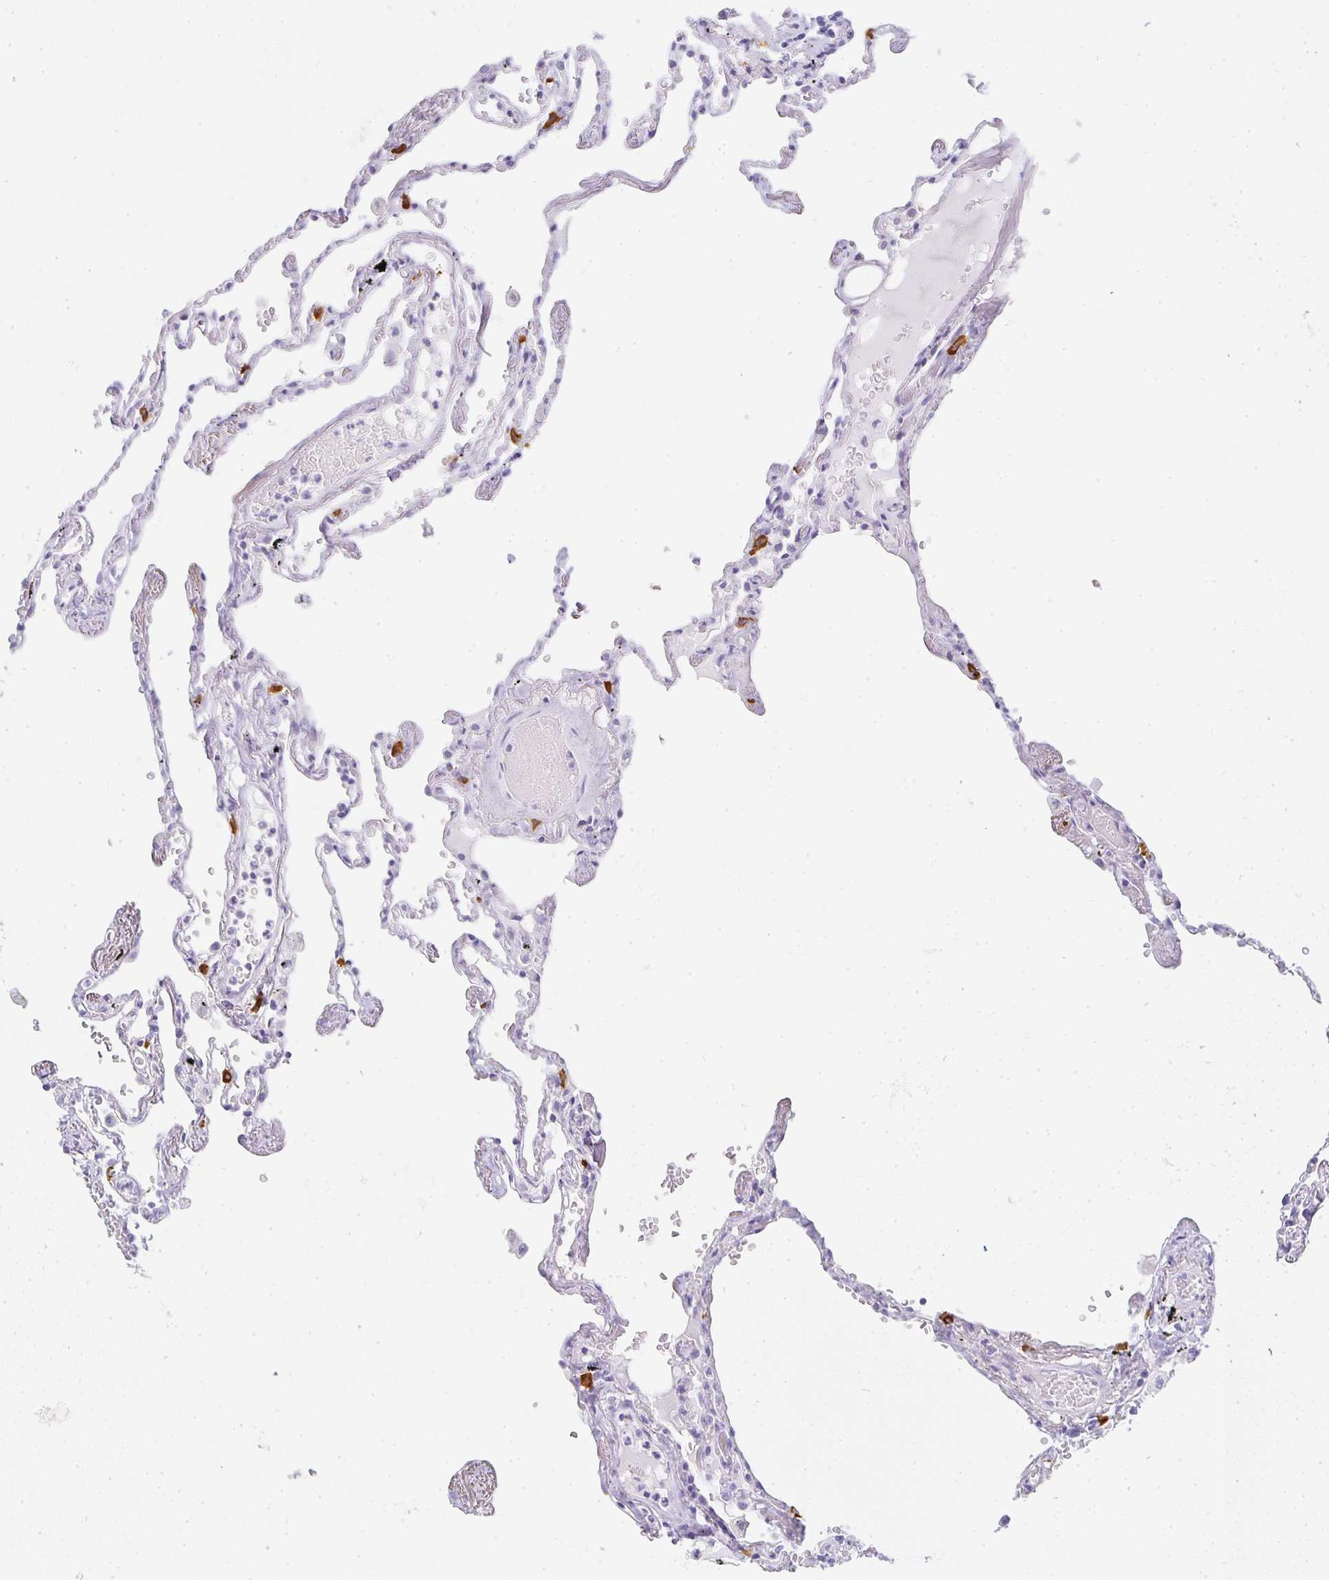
{"staining": {"intensity": "negative", "quantity": "none", "location": "none"}, "tissue": "lung", "cell_type": "Alveolar cells", "image_type": "normal", "snomed": [{"axis": "morphology", "description": "Normal tissue, NOS"}, {"axis": "topography", "description": "Lung"}], "caption": "Human lung stained for a protein using IHC demonstrates no positivity in alveolar cells.", "gene": "TPSD1", "patient": {"sex": "female", "age": 67}}